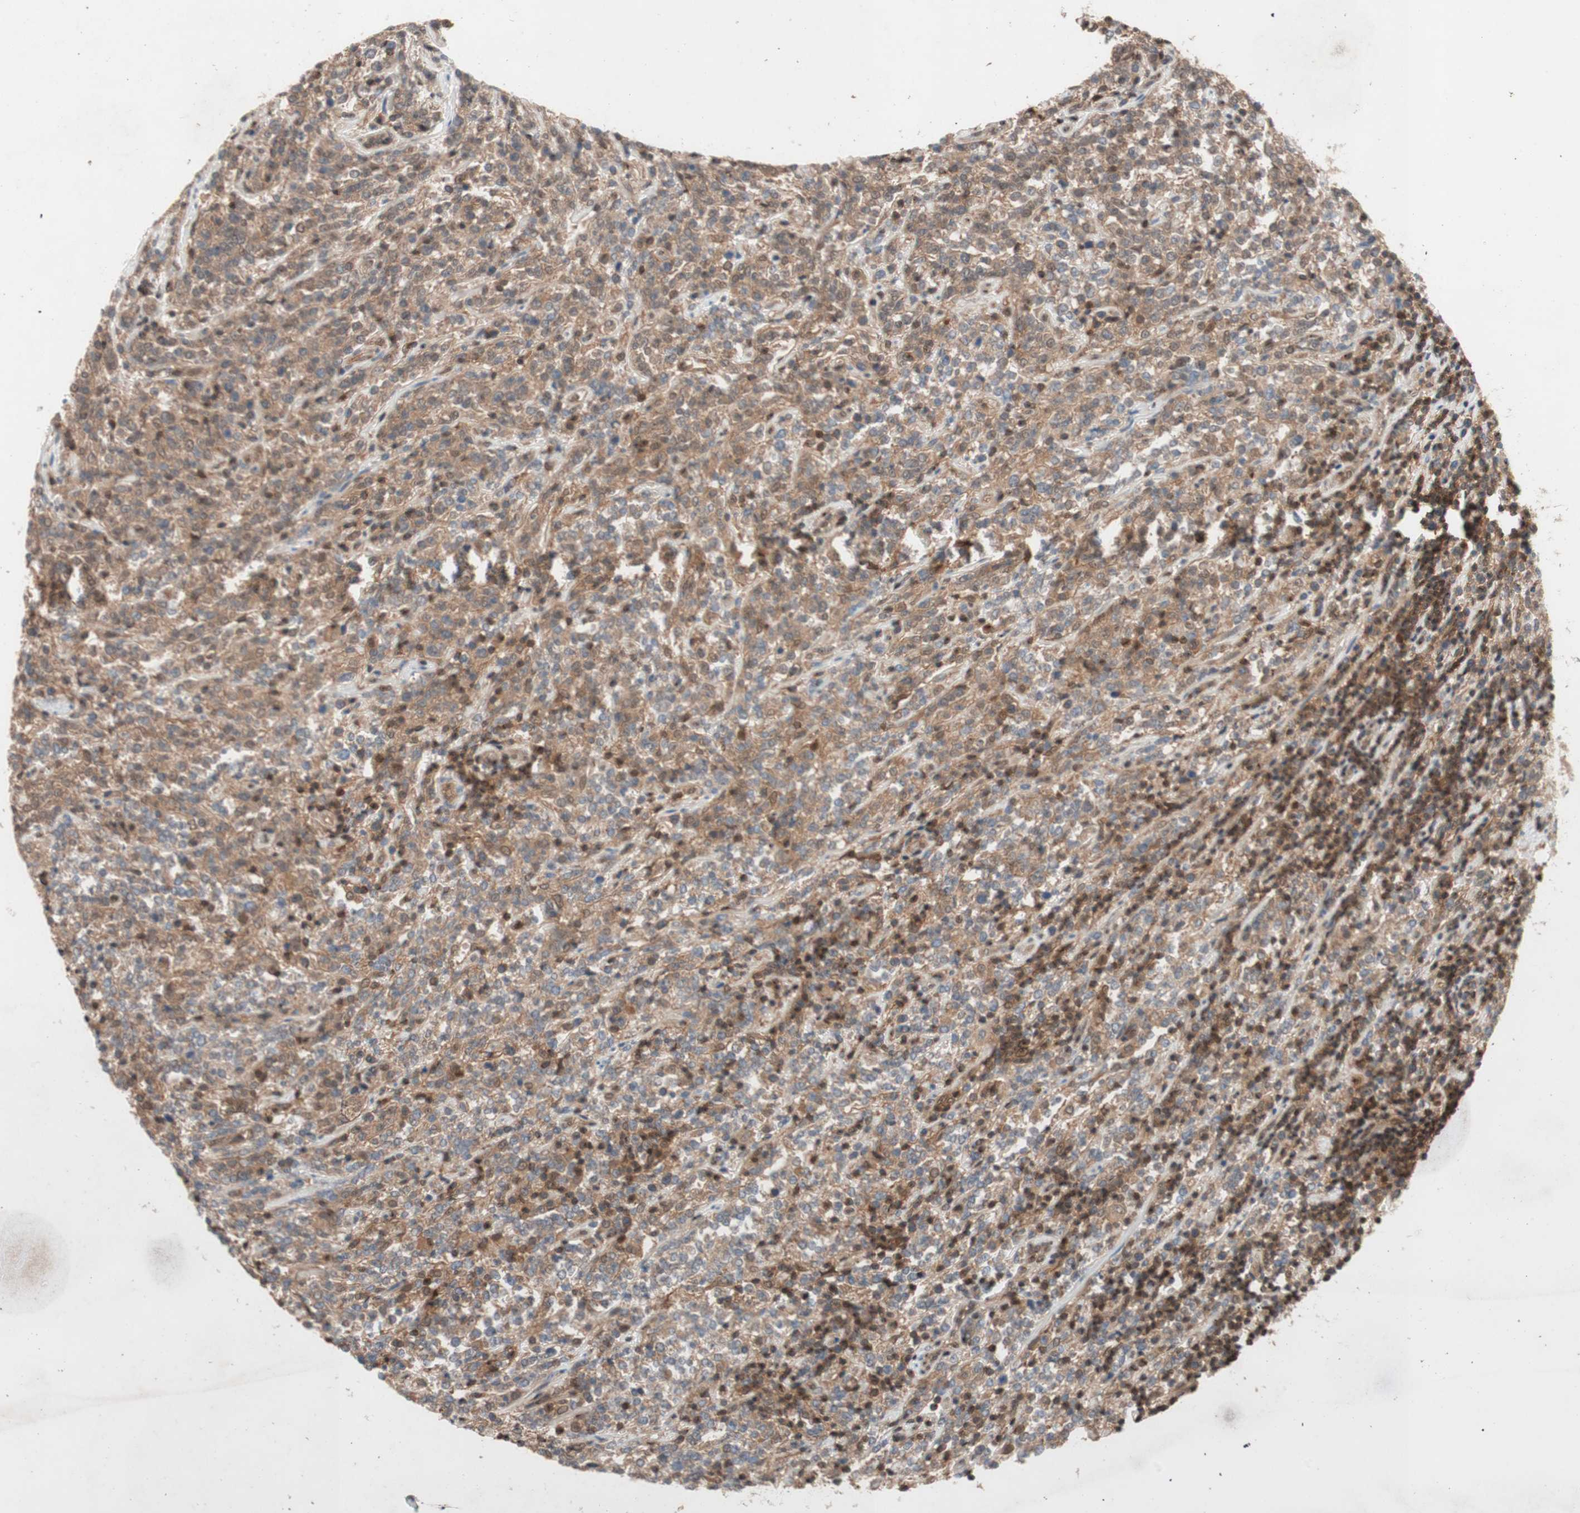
{"staining": {"intensity": "weak", "quantity": ">75%", "location": "cytoplasmic/membranous"}, "tissue": "lymphoma", "cell_type": "Tumor cells", "image_type": "cancer", "snomed": [{"axis": "morphology", "description": "Malignant lymphoma, non-Hodgkin's type, High grade"}, {"axis": "topography", "description": "Soft tissue"}], "caption": "The immunohistochemical stain shows weak cytoplasmic/membranous positivity in tumor cells of lymphoma tissue.", "gene": "GALT", "patient": {"sex": "male", "age": 18}}